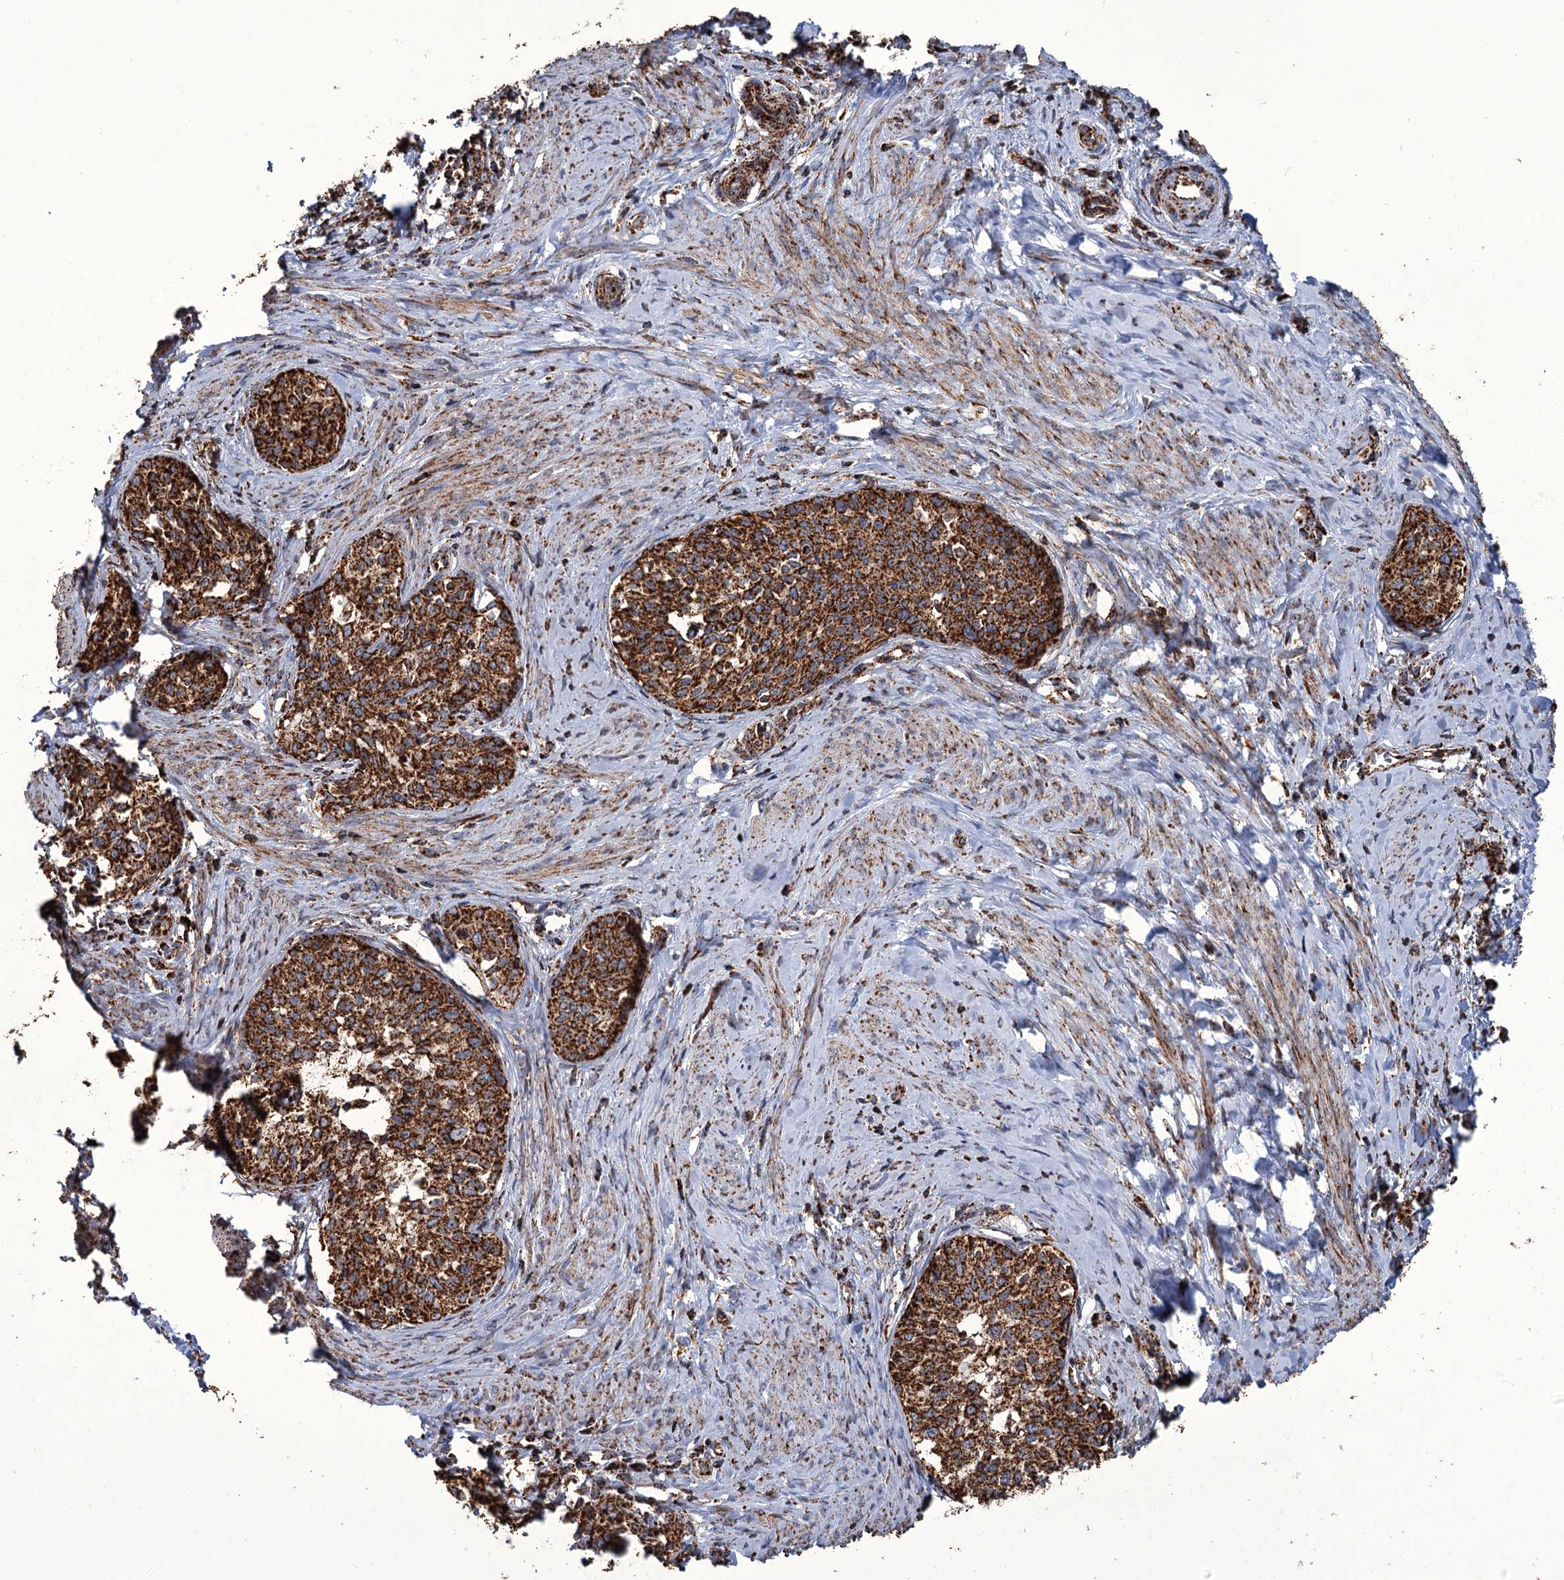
{"staining": {"intensity": "strong", "quantity": ">75%", "location": "cytoplasmic/membranous"}, "tissue": "cervical cancer", "cell_type": "Tumor cells", "image_type": "cancer", "snomed": [{"axis": "morphology", "description": "Squamous cell carcinoma, NOS"}, {"axis": "morphology", "description": "Adenocarcinoma, NOS"}, {"axis": "topography", "description": "Cervix"}], "caption": "There is high levels of strong cytoplasmic/membranous expression in tumor cells of cervical cancer, as demonstrated by immunohistochemical staining (brown color).", "gene": "APH1A", "patient": {"sex": "female", "age": 52}}